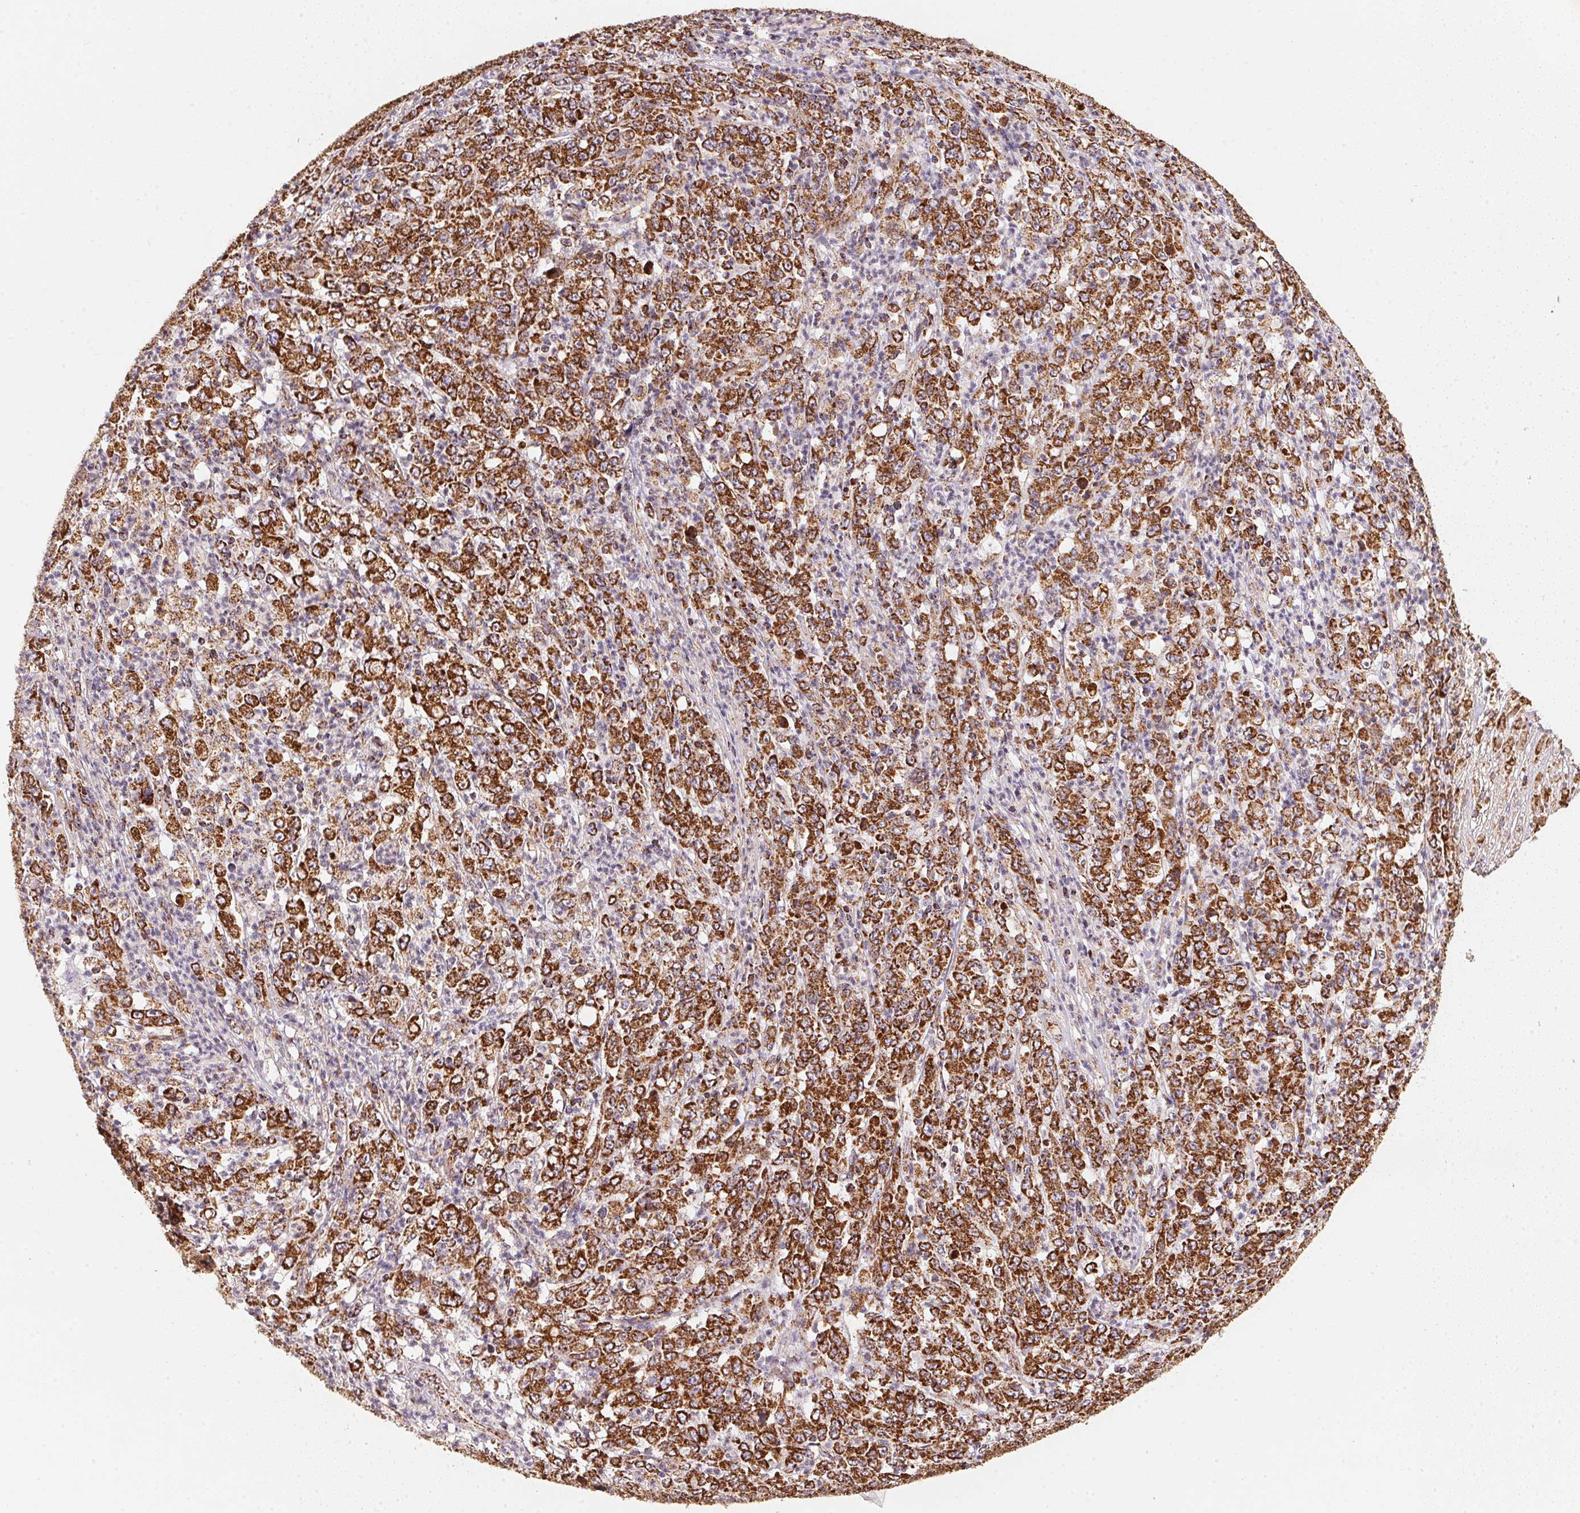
{"staining": {"intensity": "strong", "quantity": ">75%", "location": "cytoplasmic/membranous"}, "tissue": "stomach cancer", "cell_type": "Tumor cells", "image_type": "cancer", "snomed": [{"axis": "morphology", "description": "Adenocarcinoma, NOS"}, {"axis": "topography", "description": "Stomach, lower"}], "caption": "Protein expression analysis of stomach cancer reveals strong cytoplasmic/membranous staining in about >75% of tumor cells.", "gene": "NDUFS2", "patient": {"sex": "female", "age": 71}}